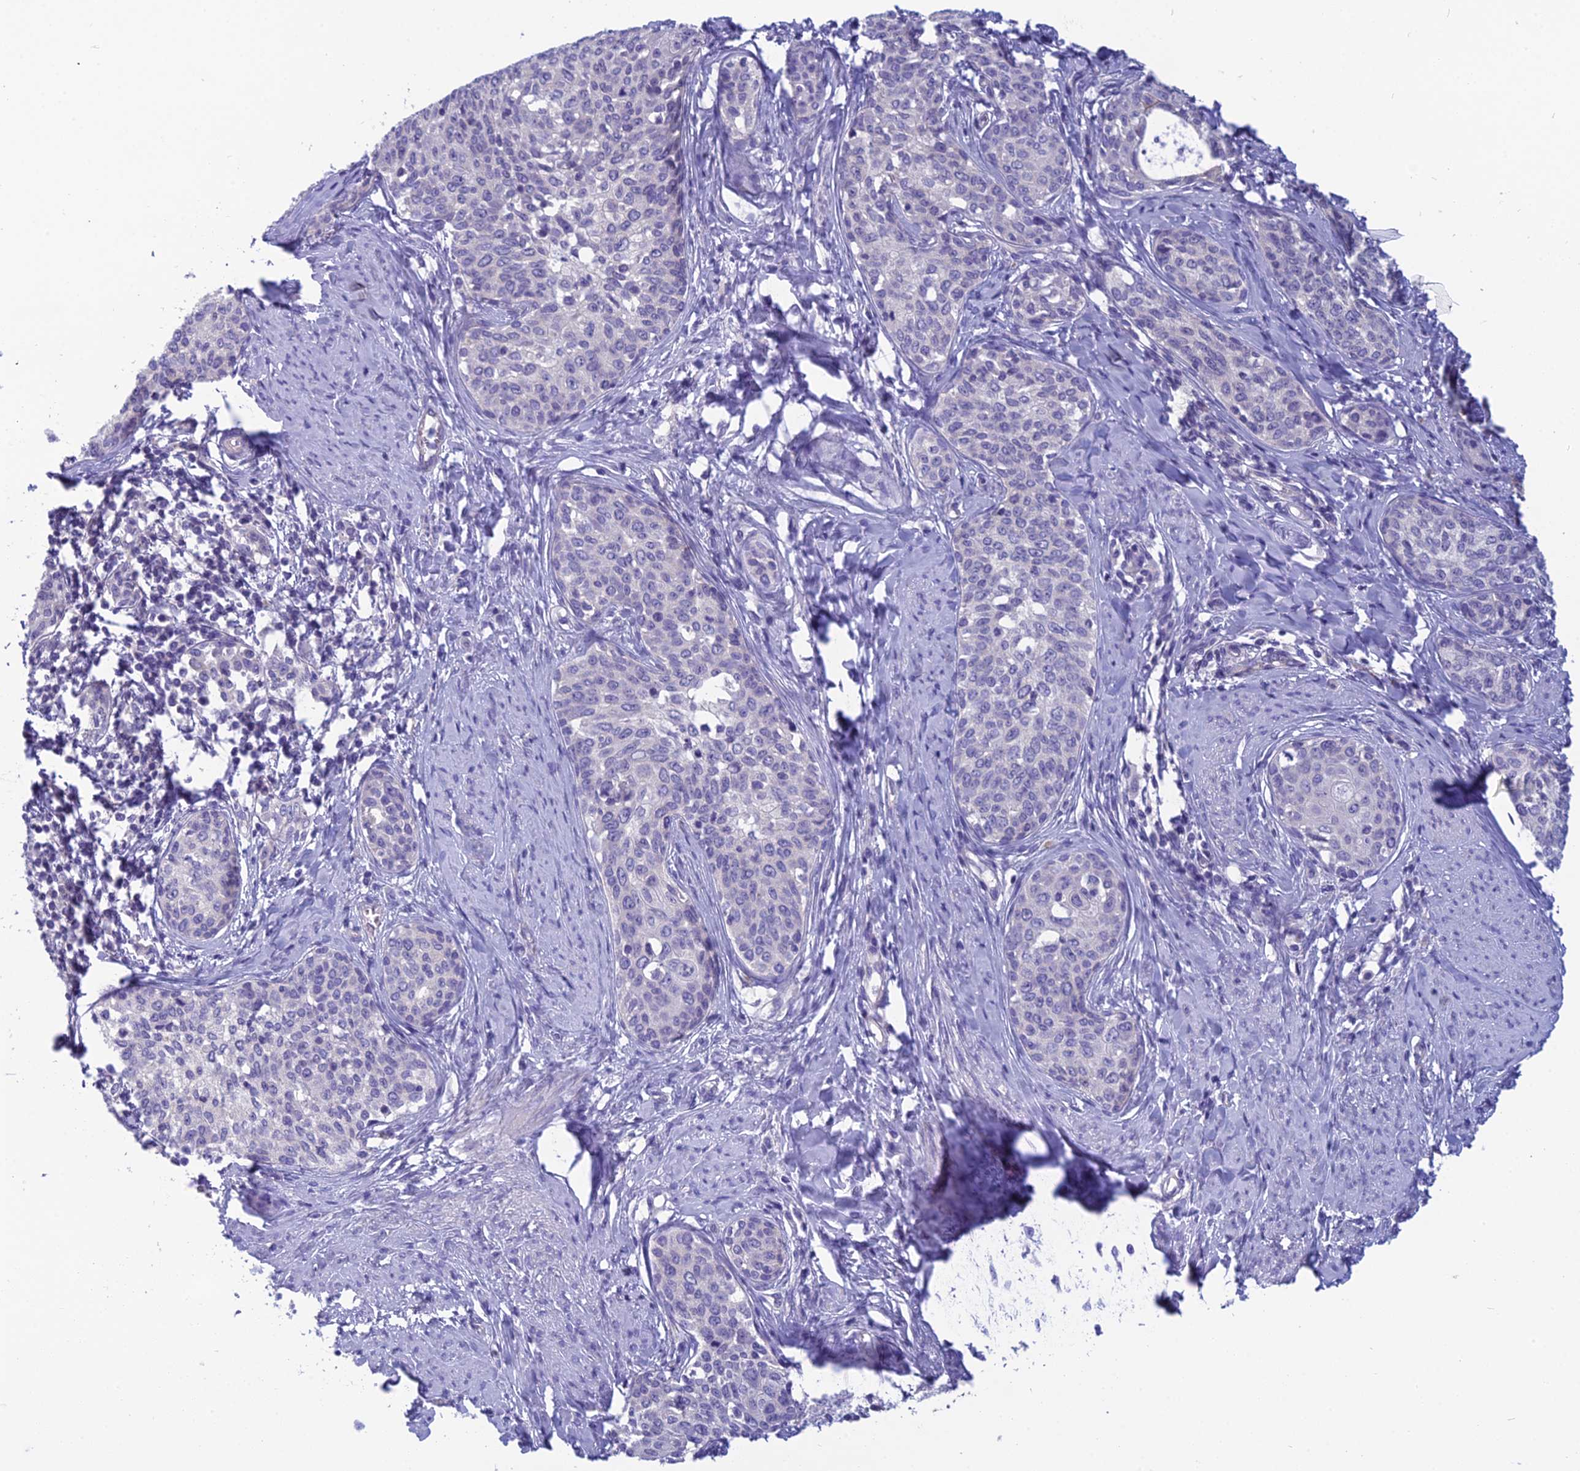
{"staining": {"intensity": "negative", "quantity": "none", "location": "none"}, "tissue": "cervical cancer", "cell_type": "Tumor cells", "image_type": "cancer", "snomed": [{"axis": "morphology", "description": "Squamous cell carcinoma, NOS"}, {"axis": "morphology", "description": "Adenocarcinoma, NOS"}, {"axis": "topography", "description": "Cervix"}], "caption": "The histopathology image shows no staining of tumor cells in cervical squamous cell carcinoma.", "gene": "RBM41", "patient": {"sex": "female", "age": 52}}